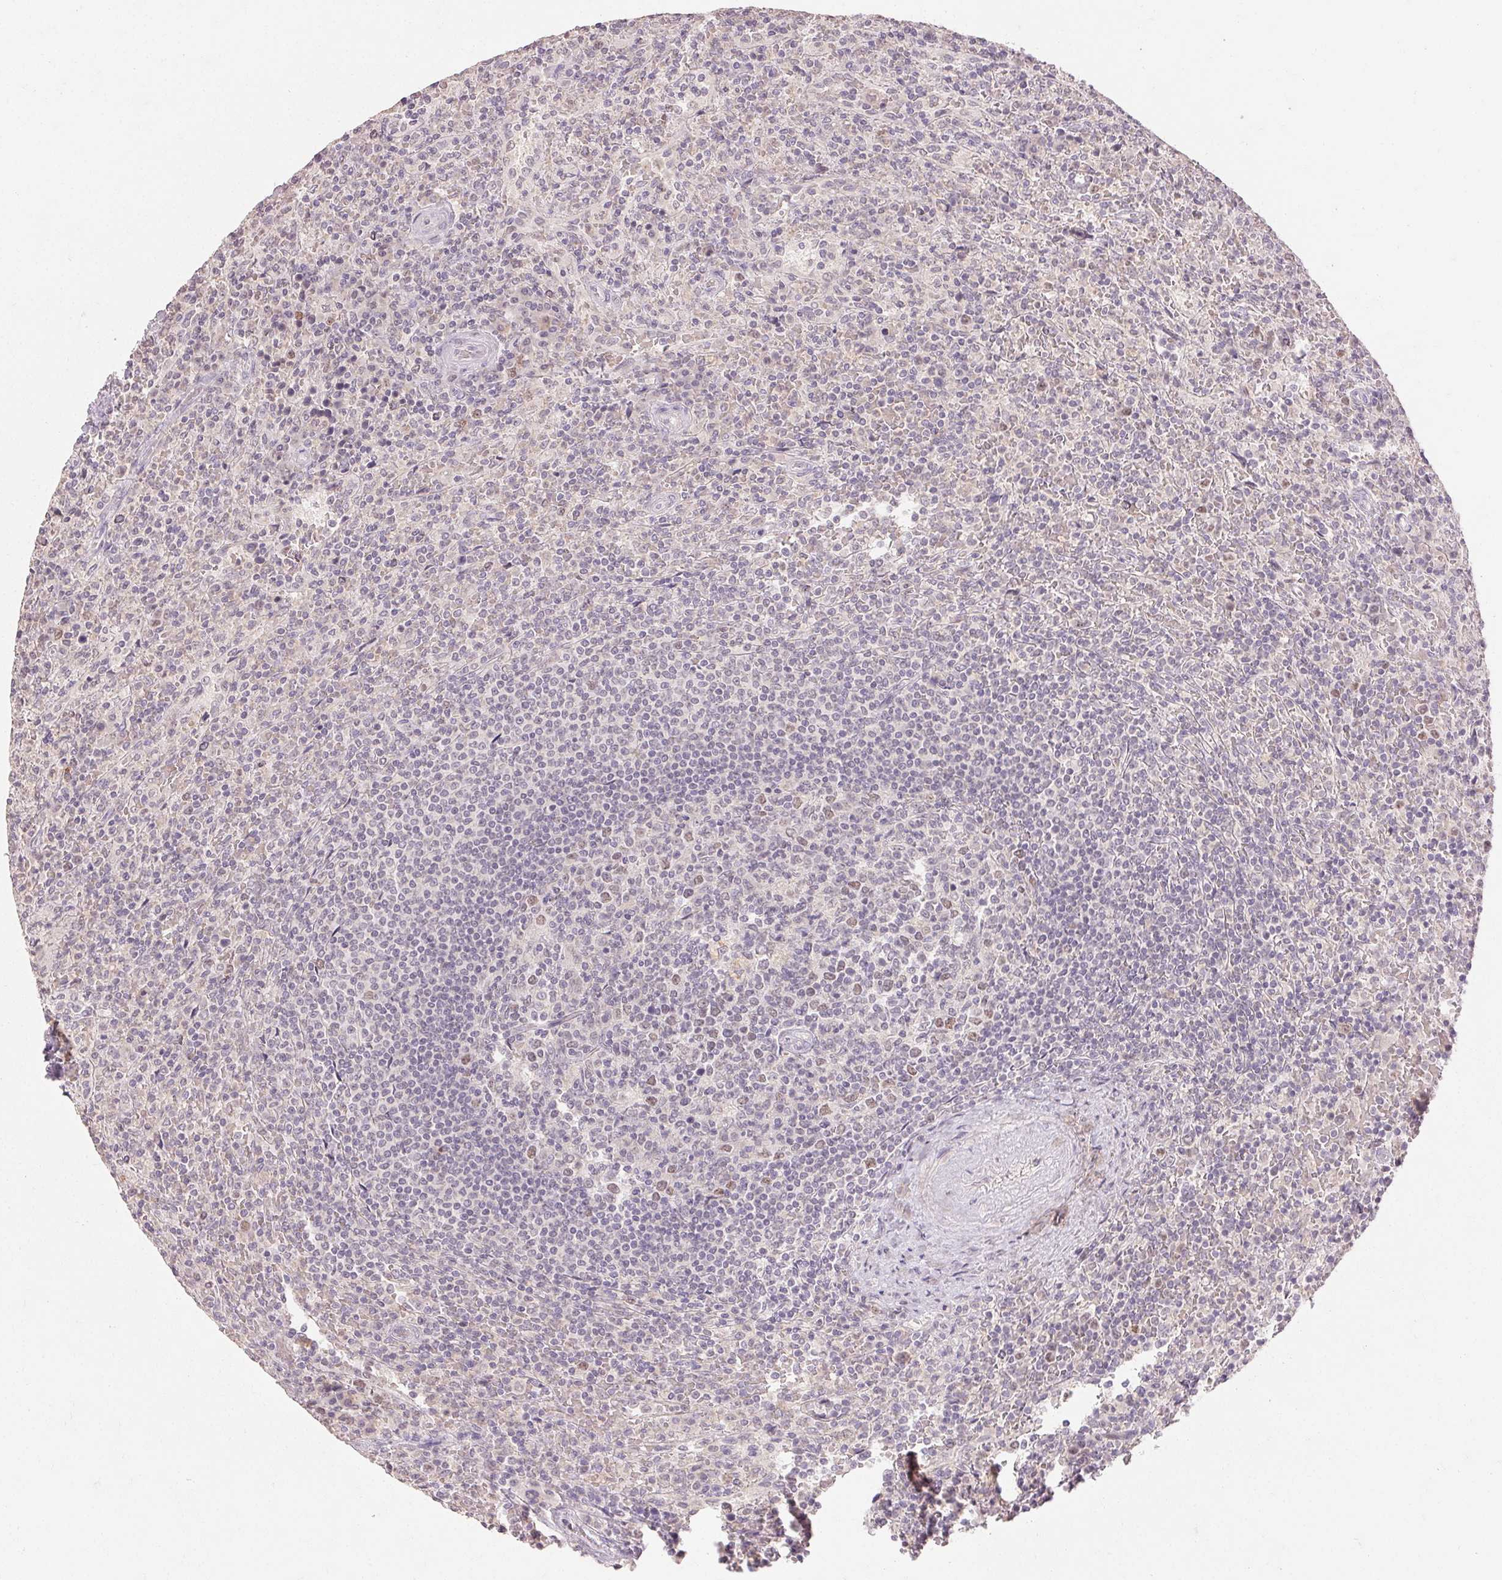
{"staining": {"intensity": "negative", "quantity": "none", "location": "none"}, "tissue": "lymphoma", "cell_type": "Tumor cells", "image_type": "cancer", "snomed": [{"axis": "morphology", "description": "Malignant lymphoma, non-Hodgkin's type, Low grade"}, {"axis": "topography", "description": "Spleen"}], "caption": "Human low-grade malignant lymphoma, non-Hodgkin's type stained for a protein using immunohistochemistry shows no staining in tumor cells.", "gene": "SKP2", "patient": {"sex": "male", "age": 62}}